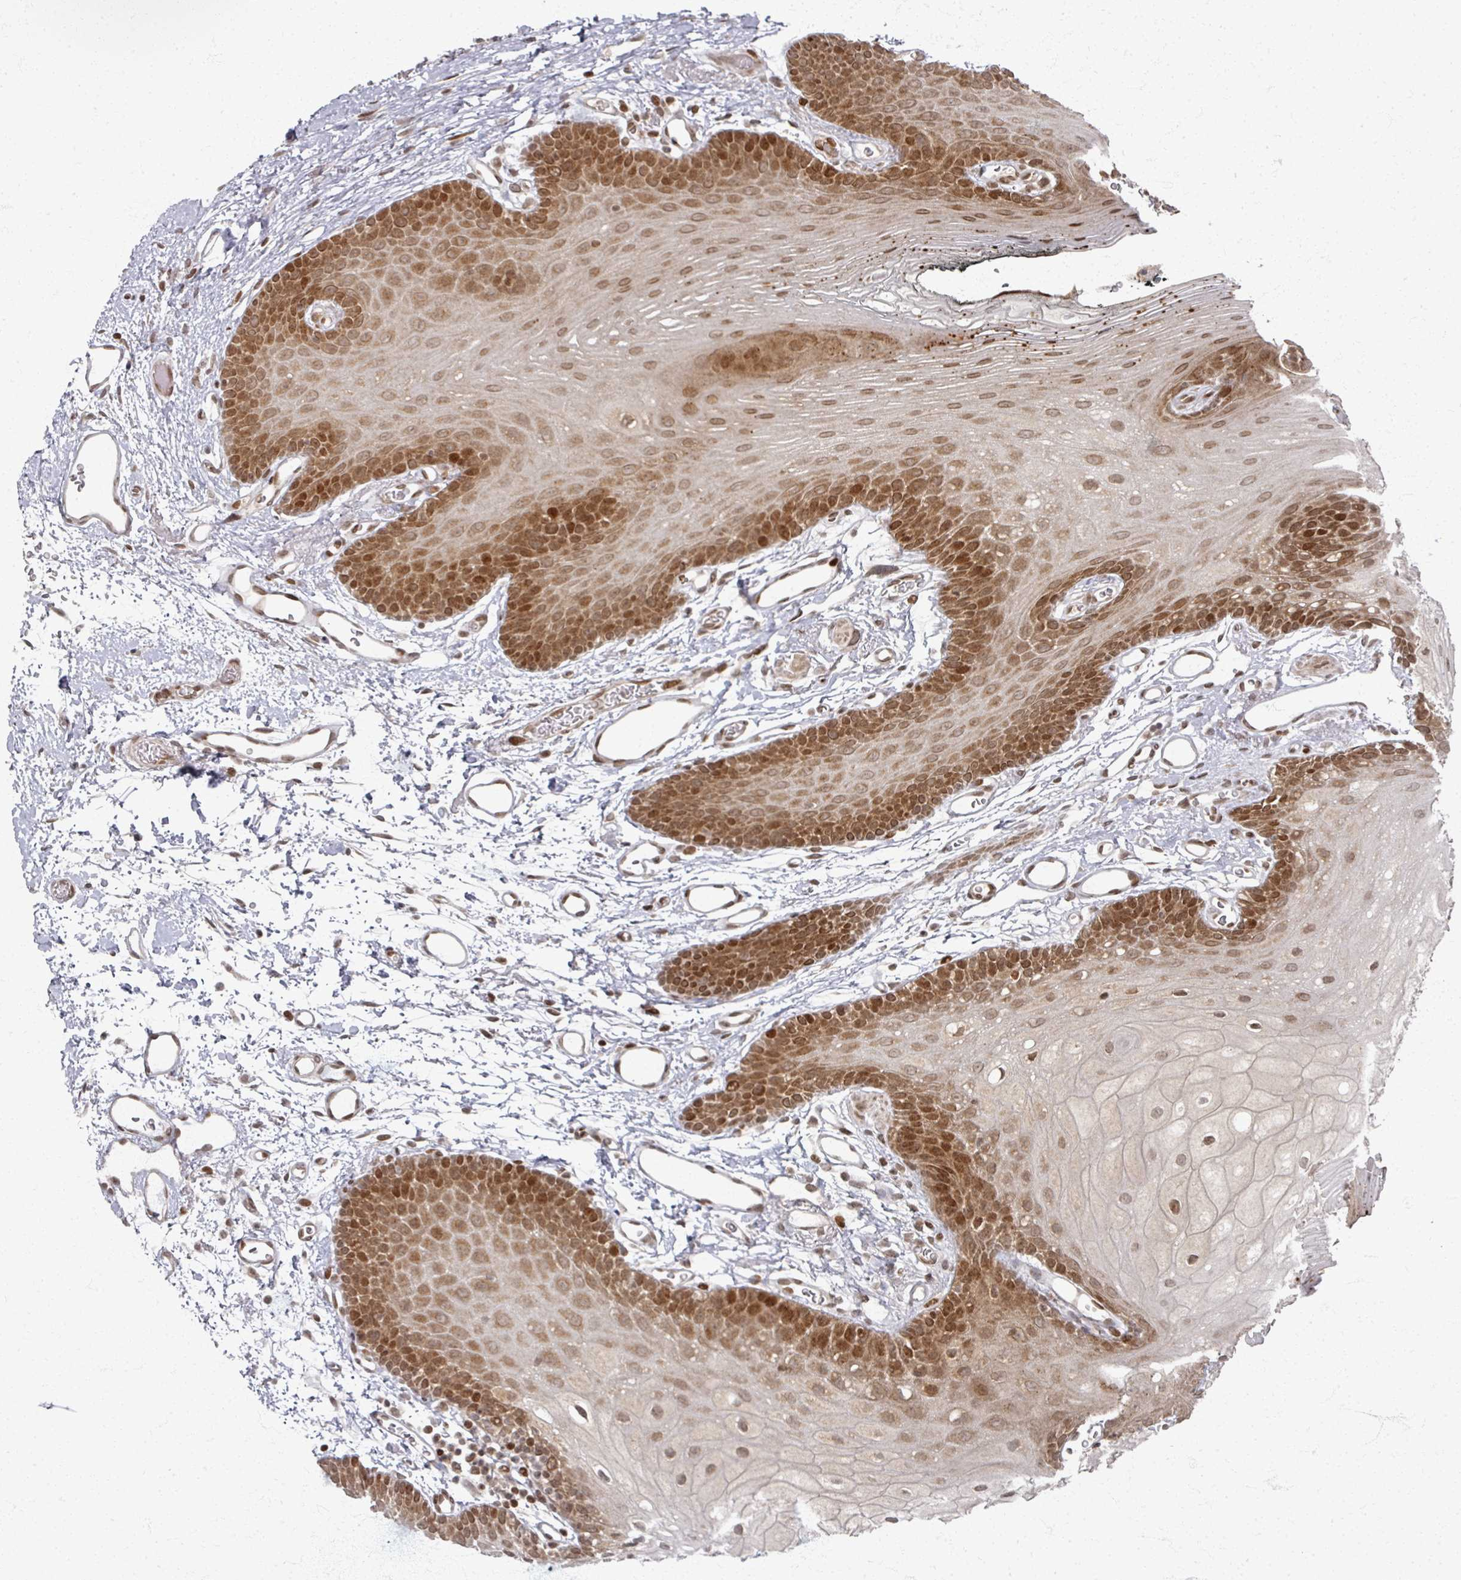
{"staining": {"intensity": "strong", "quantity": "25%-75%", "location": "cytoplasmic/membranous,nuclear"}, "tissue": "oral mucosa", "cell_type": "Squamous epithelial cells", "image_type": "normal", "snomed": [{"axis": "morphology", "description": "Normal tissue, NOS"}, {"axis": "morphology", "description": "Squamous cell carcinoma, NOS"}, {"axis": "topography", "description": "Oral tissue"}, {"axis": "topography", "description": "Head-Neck"}], "caption": "A high-resolution histopathology image shows immunohistochemistry (IHC) staining of benign oral mucosa, which exhibits strong cytoplasmic/membranous,nuclear staining in about 25%-75% of squamous epithelial cells.", "gene": "PSKH1", "patient": {"sex": "female", "age": 81}}